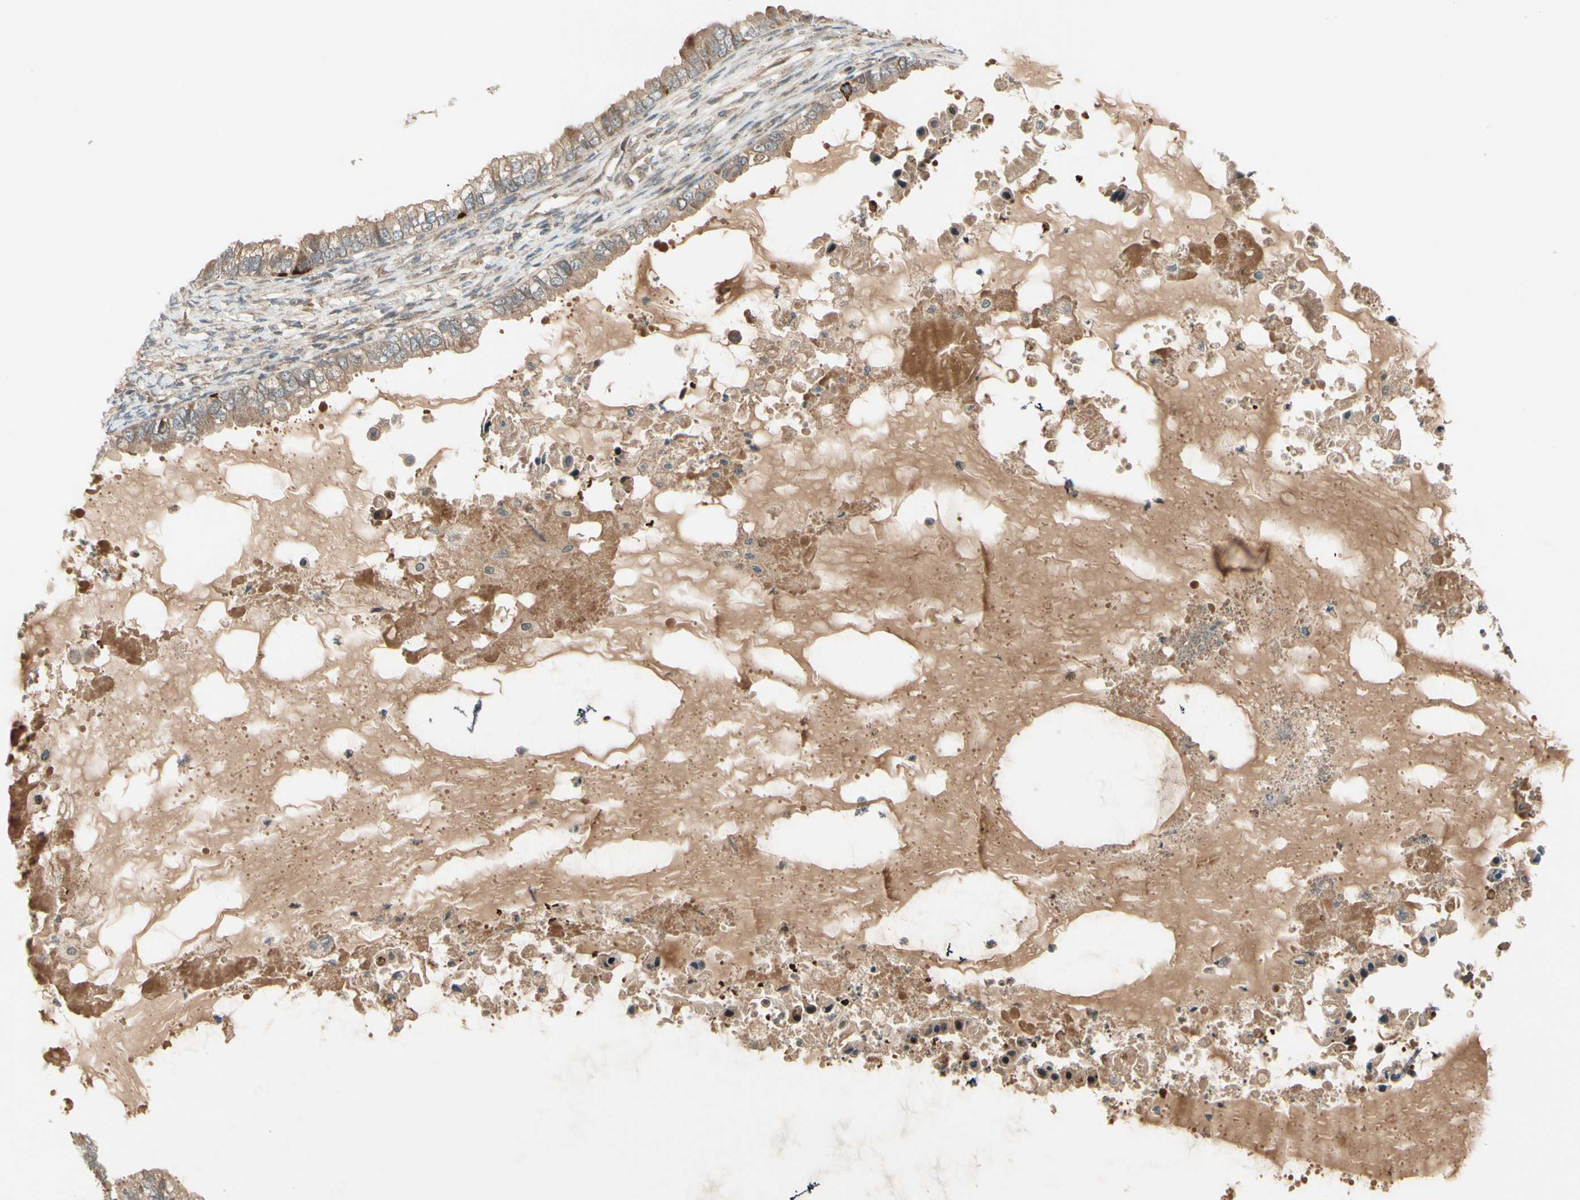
{"staining": {"intensity": "moderate", "quantity": ">75%", "location": "cytoplasmic/membranous"}, "tissue": "ovarian cancer", "cell_type": "Tumor cells", "image_type": "cancer", "snomed": [{"axis": "morphology", "description": "Cystadenocarcinoma, mucinous, NOS"}, {"axis": "topography", "description": "Ovary"}], "caption": "Protein analysis of ovarian mucinous cystadenocarcinoma tissue exhibits moderate cytoplasmic/membranous staining in about >75% of tumor cells. The staining was performed using DAB, with brown indicating positive protein expression. Nuclei are stained blue with hematoxylin.", "gene": "ACVR1C", "patient": {"sex": "female", "age": 80}}